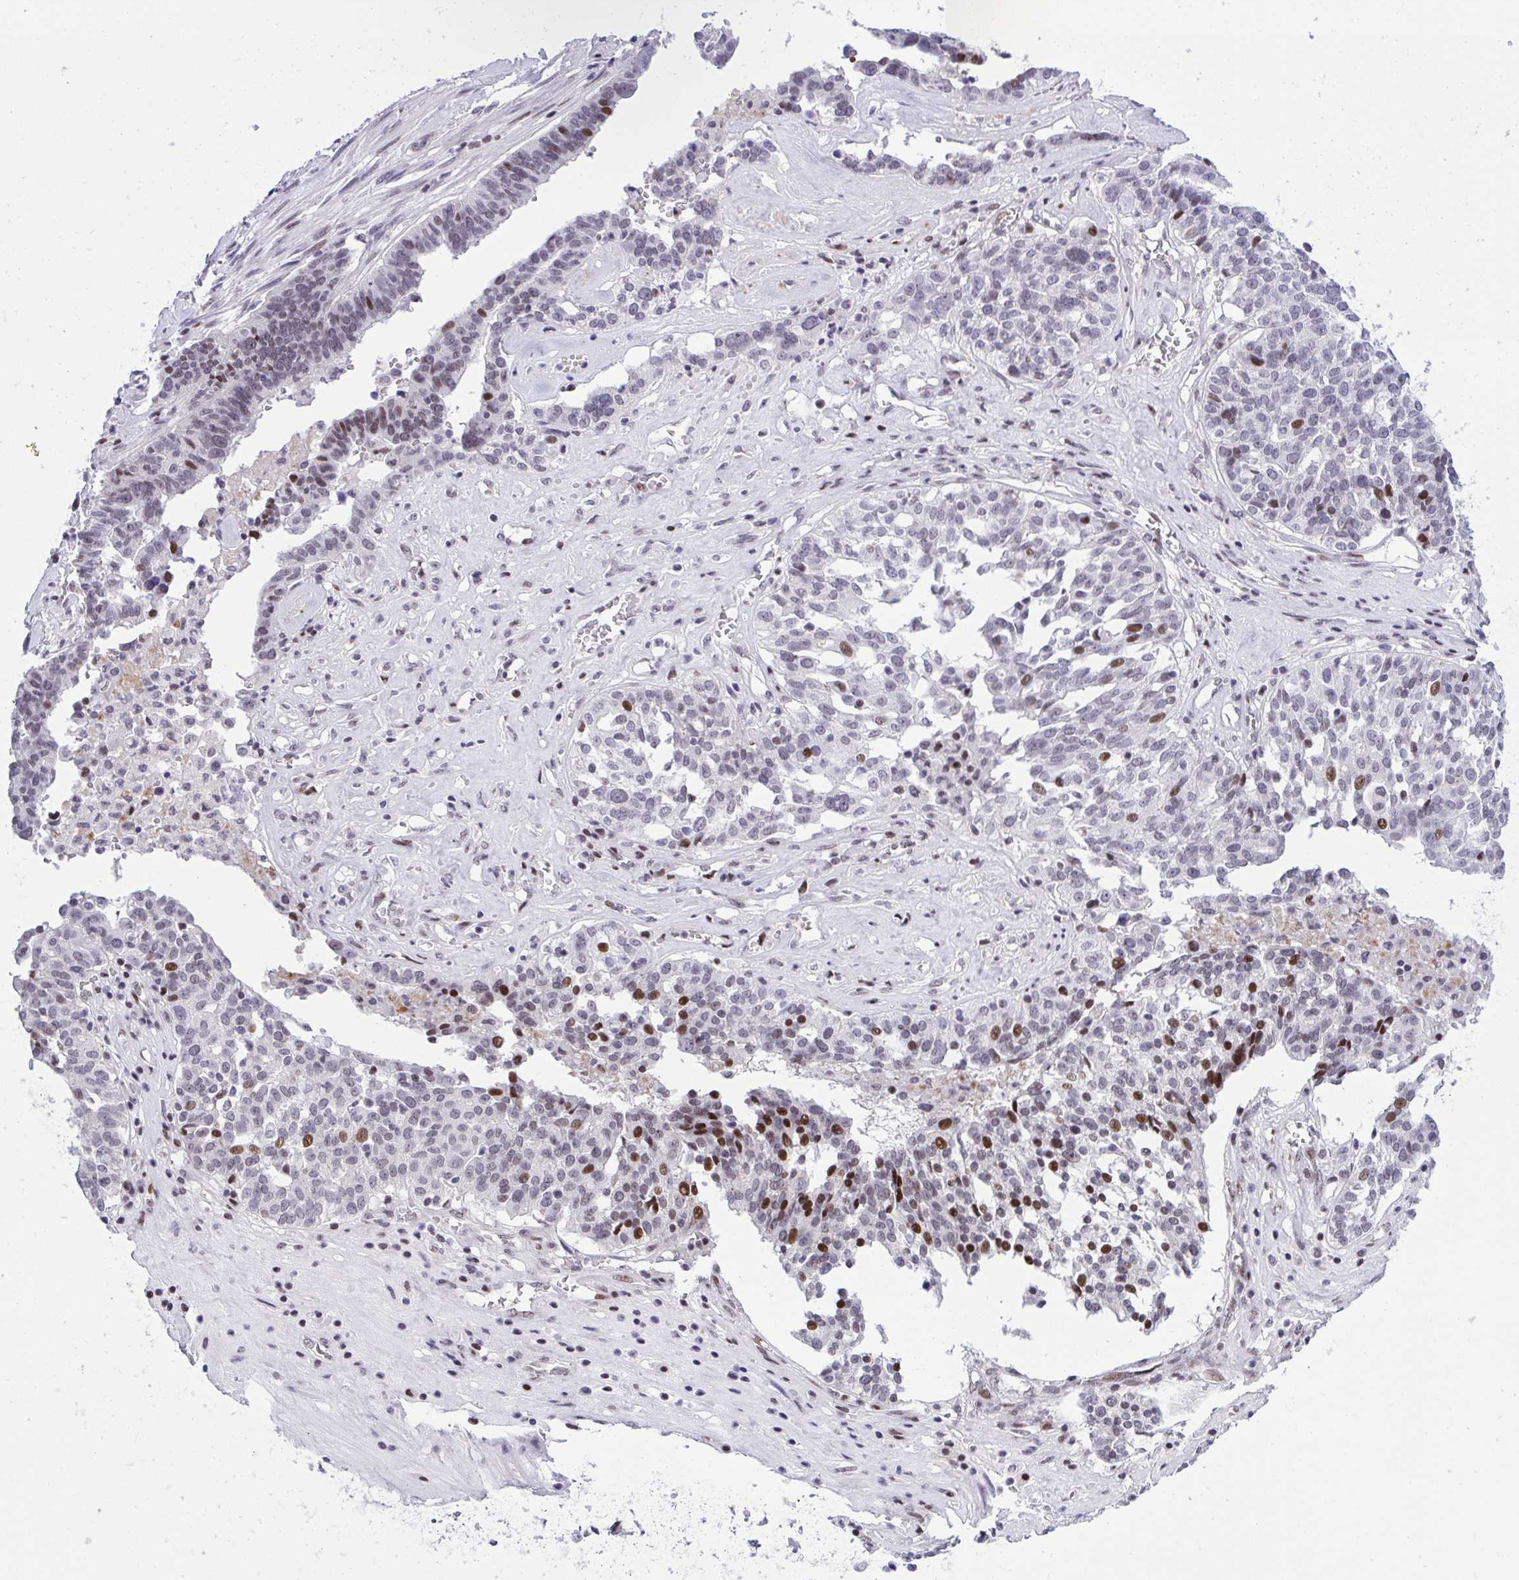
{"staining": {"intensity": "strong", "quantity": "<25%", "location": "nuclear"}, "tissue": "ovarian cancer", "cell_type": "Tumor cells", "image_type": "cancer", "snomed": [{"axis": "morphology", "description": "Cystadenocarcinoma, serous, NOS"}, {"axis": "topography", "description": "Ovary"}], "caption": "Strong nuclear protein staining is appreciated in approximately <25% of tumor cells in ovarian serous cystadenocarcinoma.", "gene": "ZFHX3", "patient": {"sex": "female", "age": 59}}